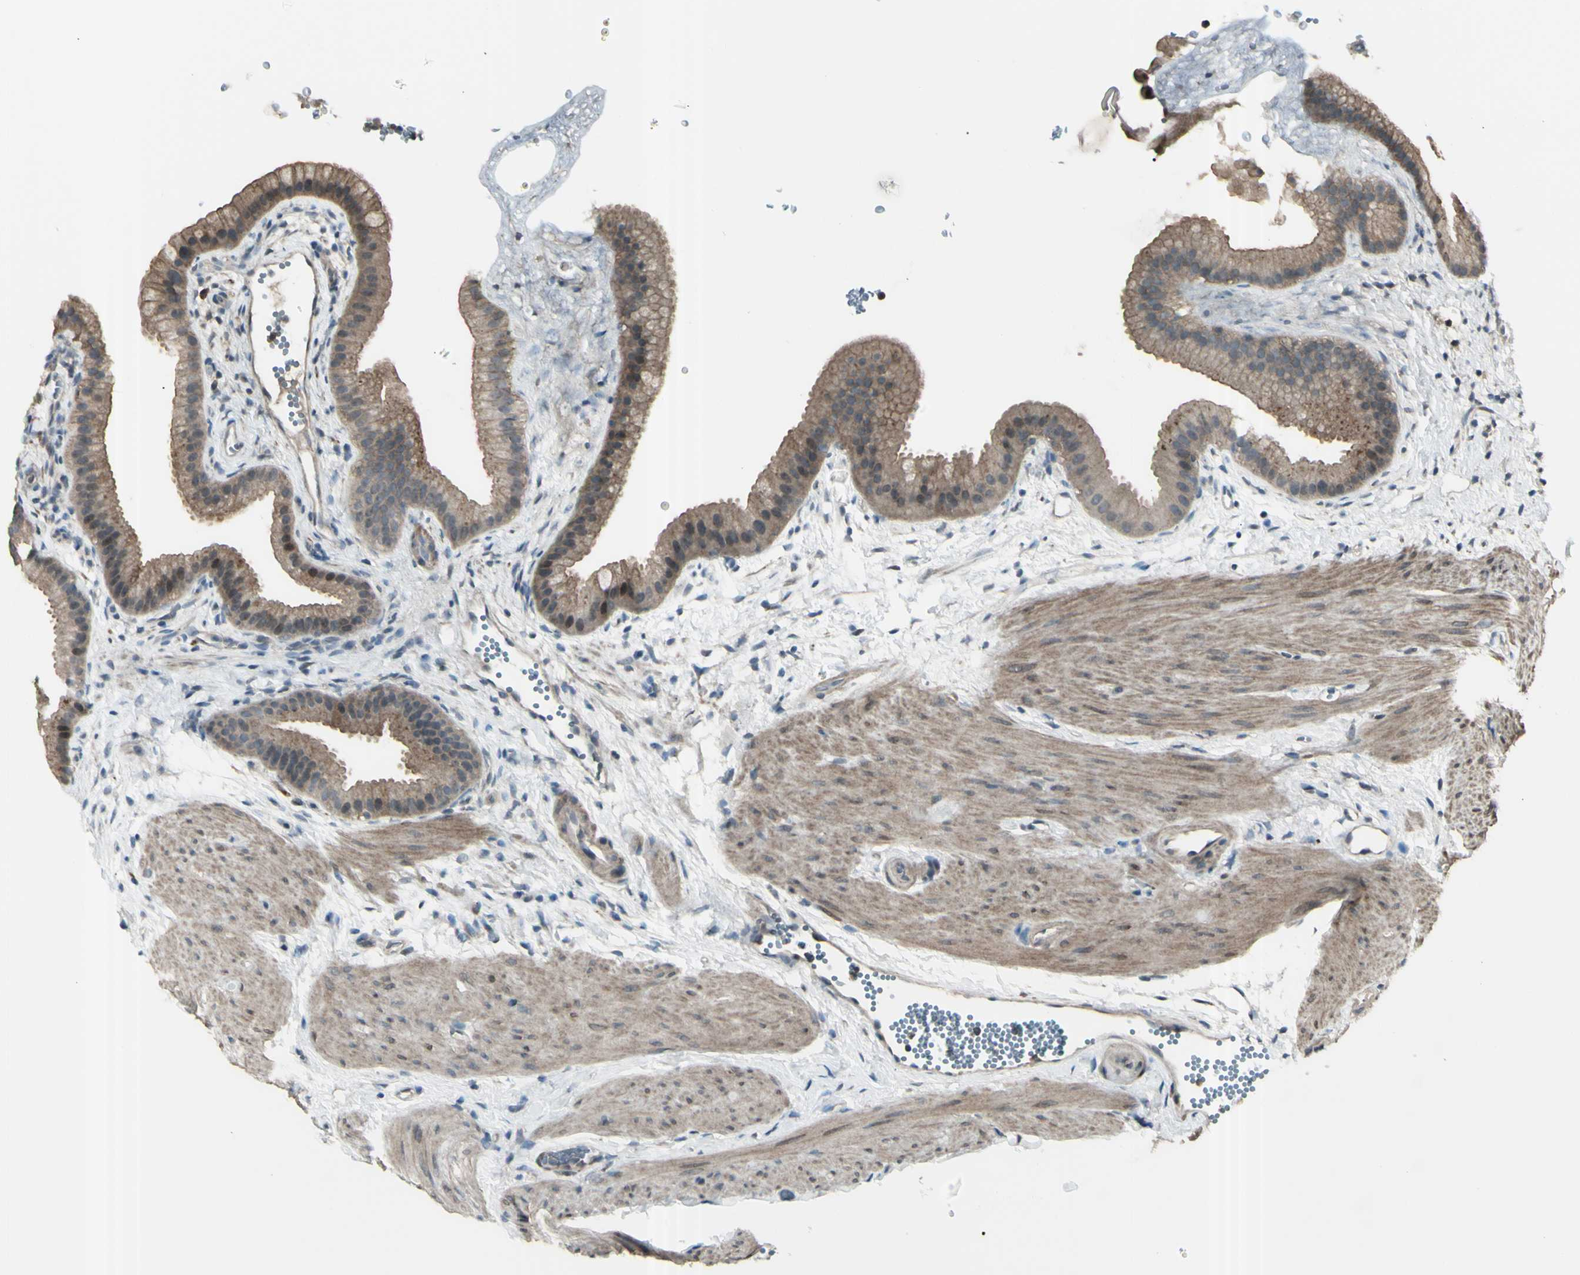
{"staining": {"intensity": "moderate", "quantity": "25%-75%", "location": "cytoplasmic/membranous"}, "tissue": "gallbladder", "cell_type": "Glandular cells", "image_type": "normal", "snomed": [{"axis": "morphology", "description": "Normal tissue, NOS"}, {"axis": "topography", "description": "Gallbladder"}], "caption": "IHC image of benign gallbladder: gallbladder stained using immunohistochemistry reveals medium levels of moderate protein expression localized specifically in the cytoplasmic/membranous of glandular cells, appearing as a cytoplasmic/membranous brown color.", "gene": "GNAS", "patient": {"sex": "female", "age": 64}}